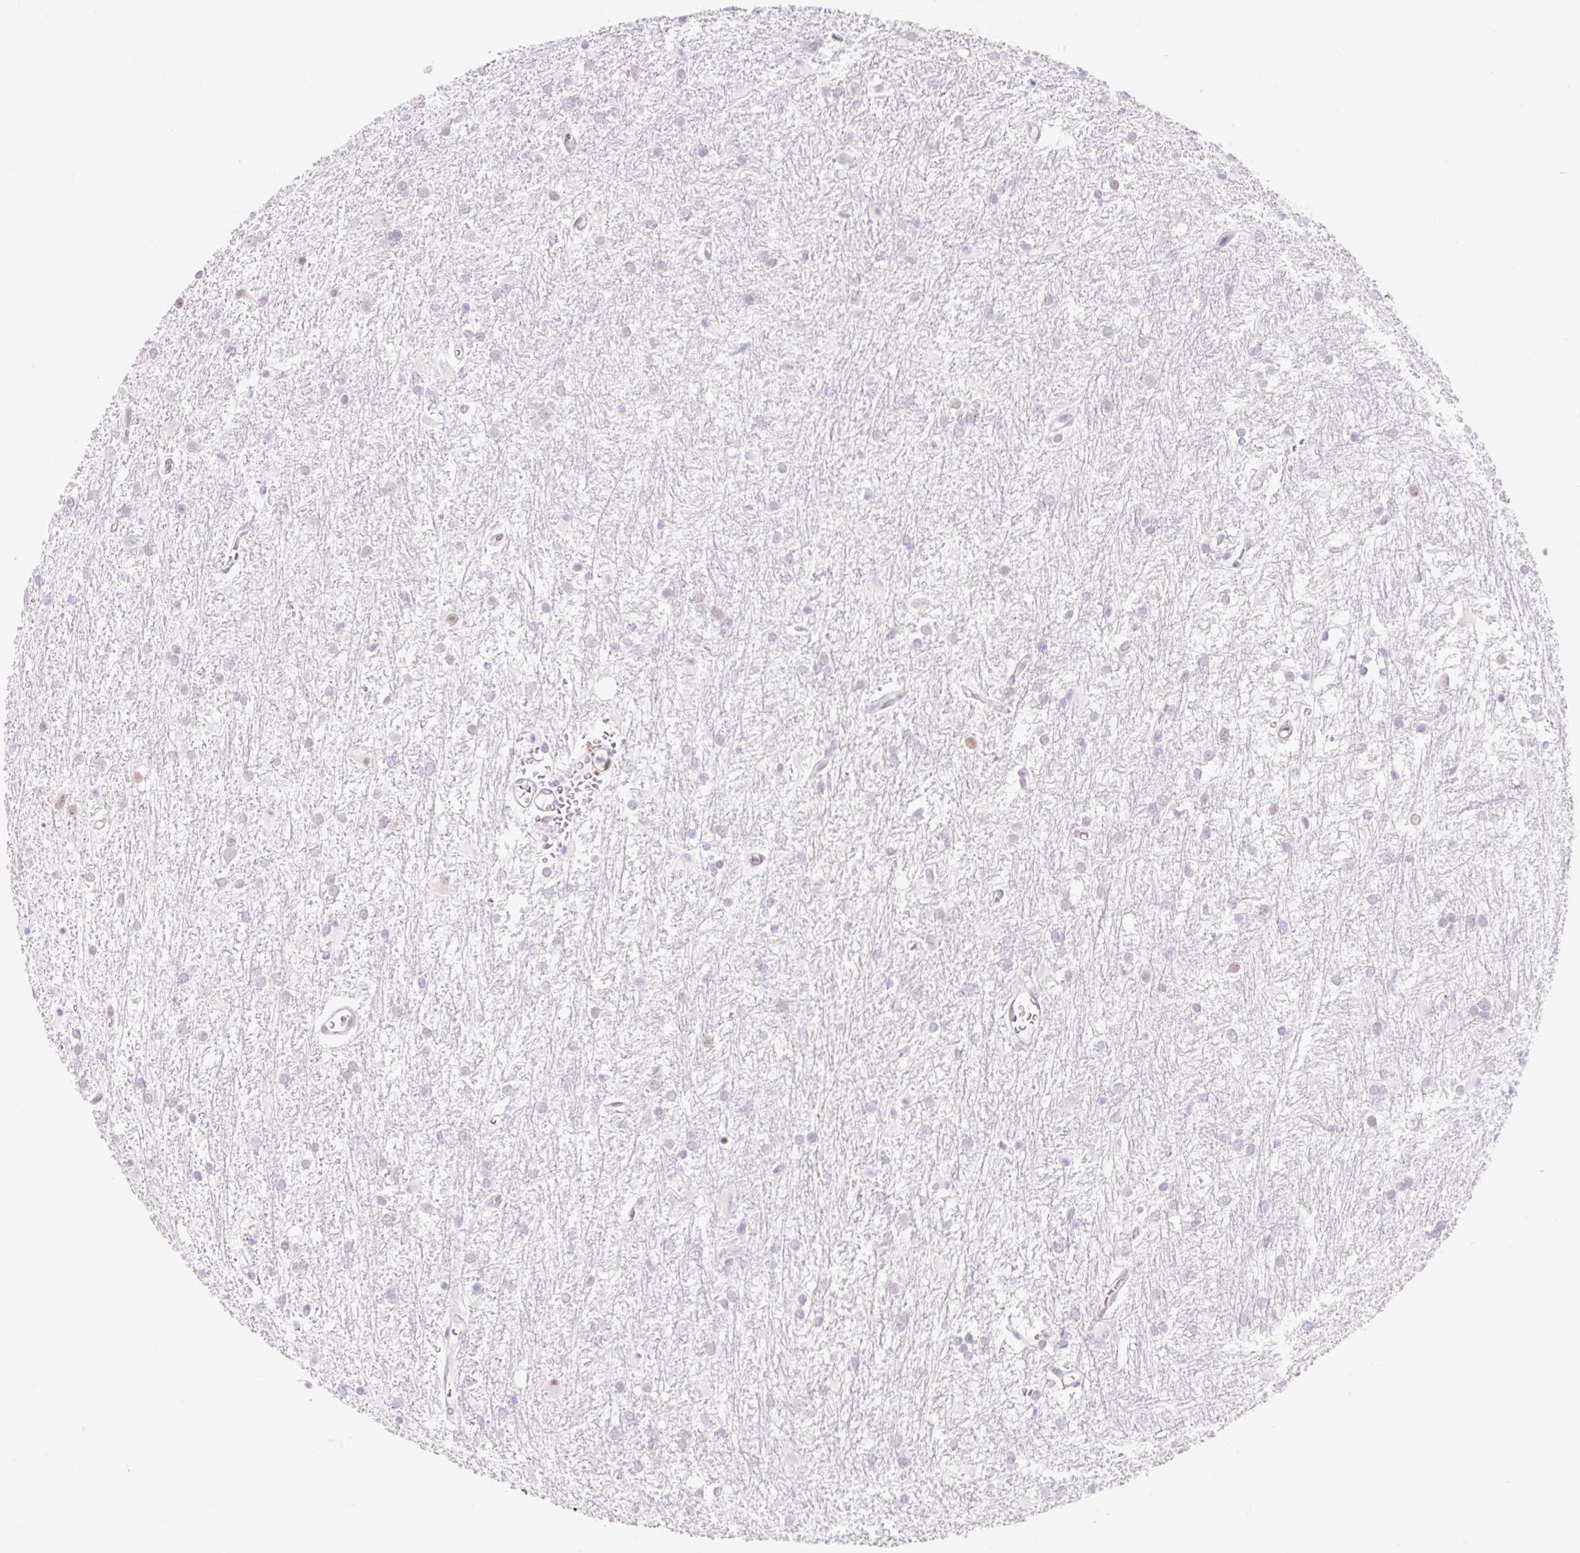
{"staining": {"intensity": "negative", "quantity": "none", "location": "none"}, "tissue": "glioma", "cell_type": "Tumor cells", "image_type": "cancer", "snomed": [{"axis": "morphology", "description": "Glioma, malignant, High grade"}, {"axis": "topography", "description": "Brain"}], "caption": "This image is of malignant glioma (high-grade) stained with immunohistochemistry (IHC) to label a protein in brown with the nuclei are counter-stained blue. There is no staining in tumor cells.", "gene": "H2BW1", "patient": {"sex": "female", "age": 50}}